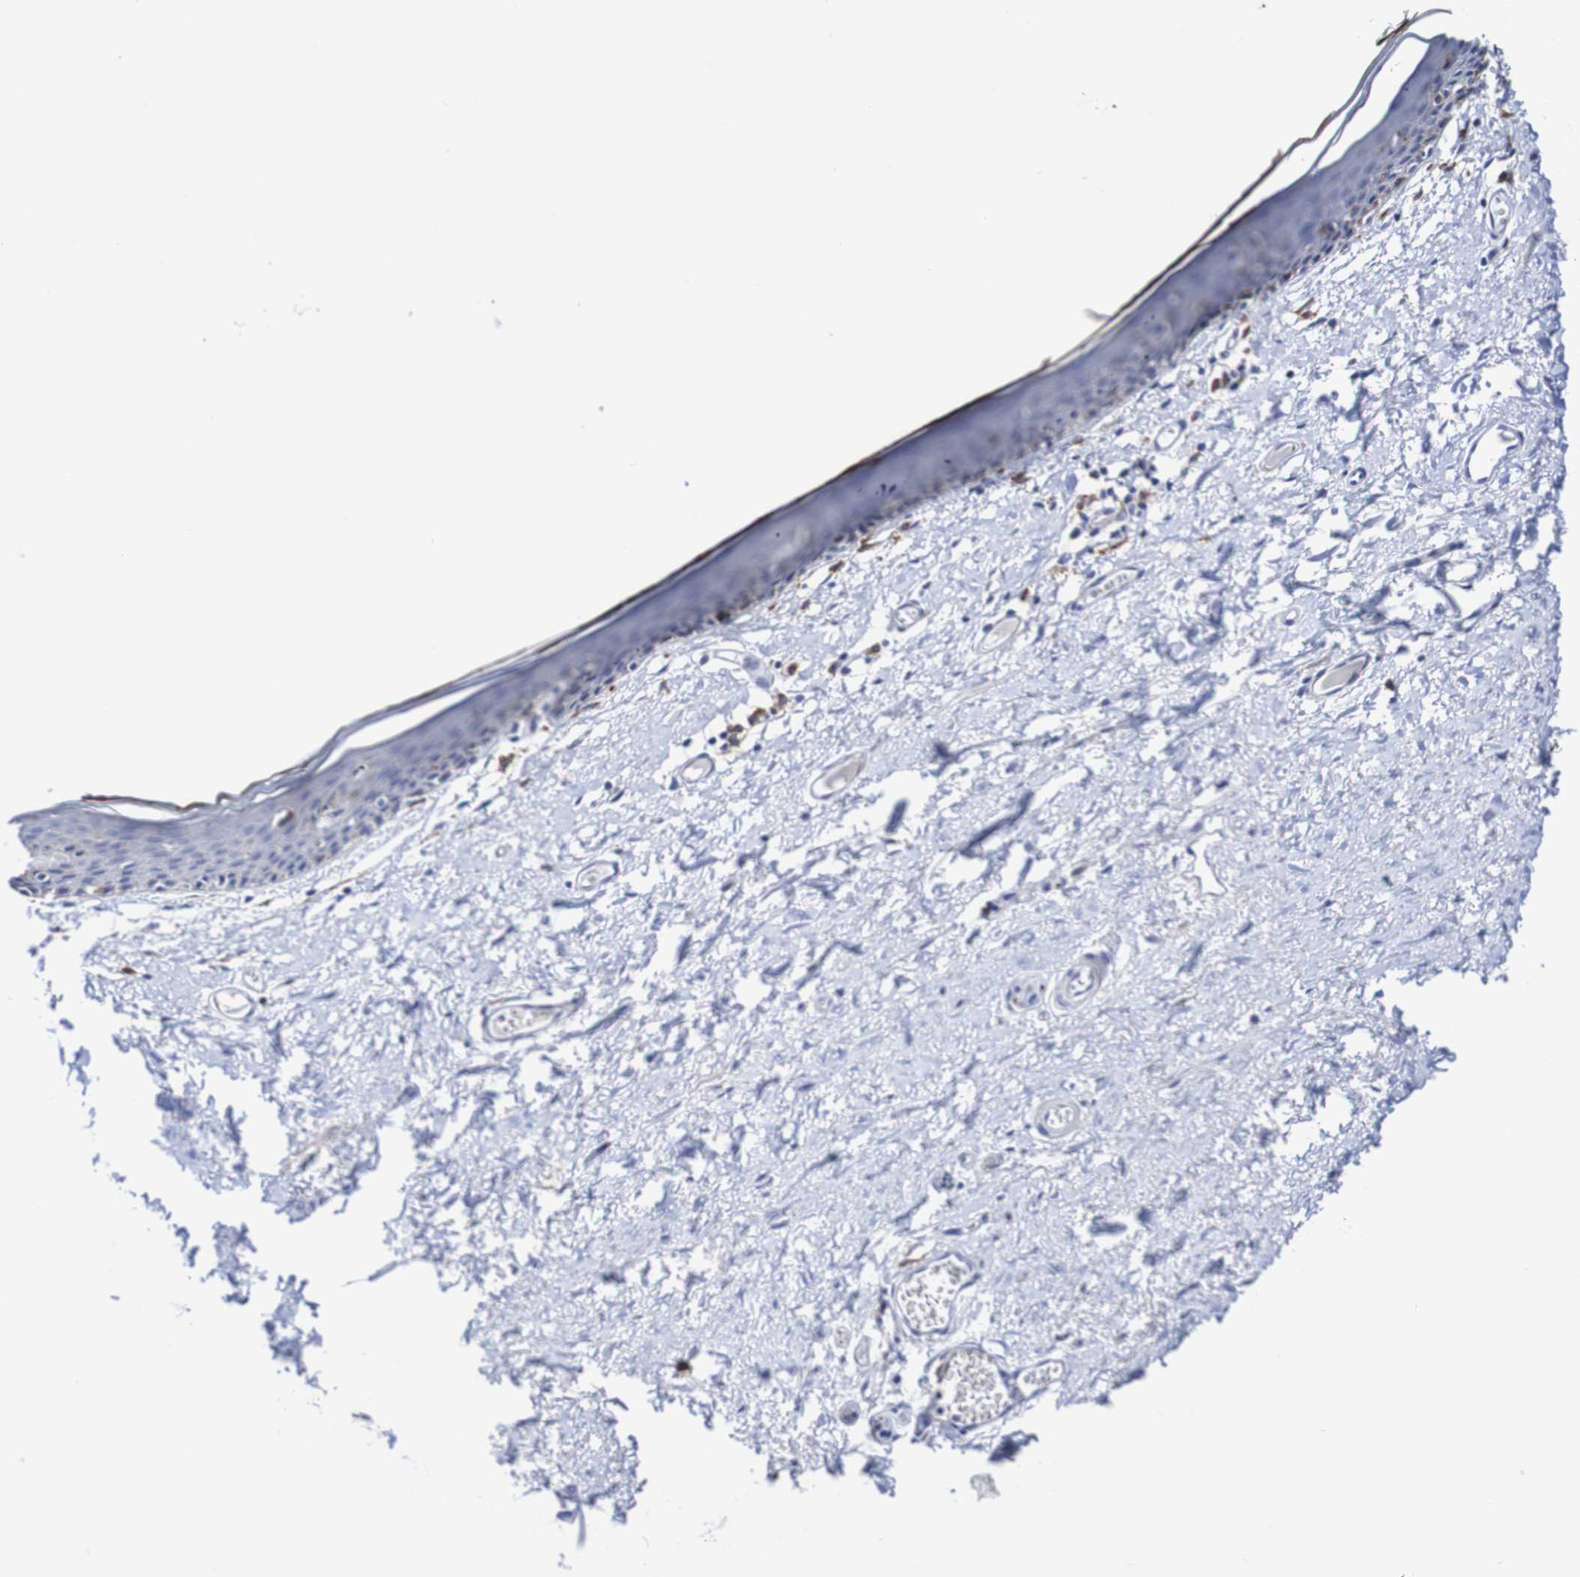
{"staining": {"intensity": "negative", "quantity": "none", "location": "none"}, "tissue": "skin", "cell_type": "Epidermal cells", "image_type": "normal", "snomed": [{"axis": "morphology", "description": "Normal tissue, NOS"}, {"axis": "topography", "description": "Vulva"}], "caption": "Benign skin was stained to show a protein in brown. There is no significant staining in epidermal cells. Brightfield microscopy of immunohistochemistry stained with DAB (brown) and hematoxylin (blue), captured at high magnification.", "gene": "SEZ6", "patient": {"sex": "female", "age": 54}}